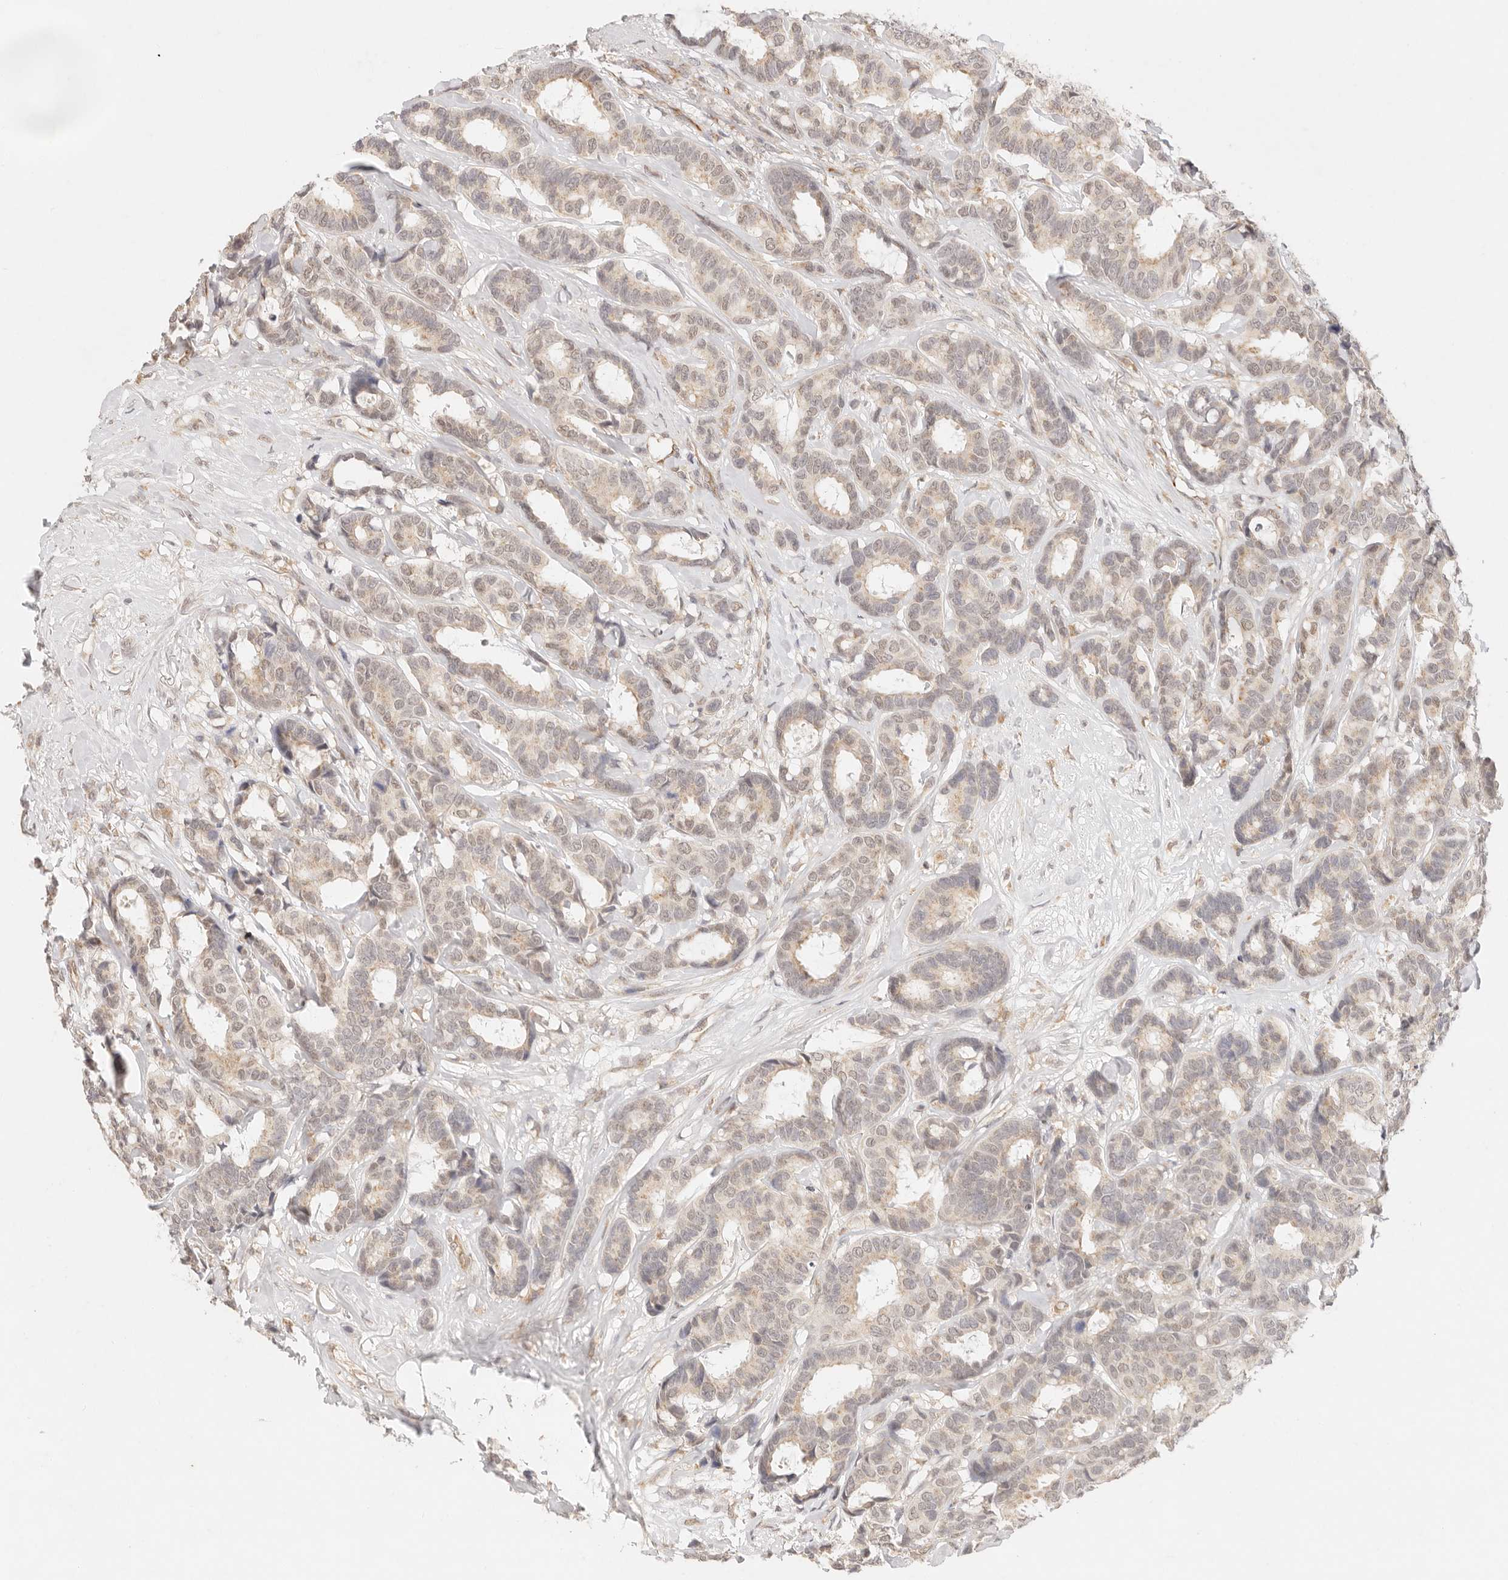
{"staining": {"intensity": "weak", "quantity": "<25%", "location": "cytoplasmic/membranous"}, "tissue": "breast cancer", "cell_type": "Tumor cells", "image_type": "cancer", "snomed": [{"axis": "morphology", "description": "Duct carcinoma"}, {"axis": "topography", "description": "Breast"}], "caption": "DAB immunohistochemical staining of human breast intraductal carcinoma displays no significant expression in tumor cells.", "gene": "GPR156", "patient": {"sex": "female", "age": 87}}